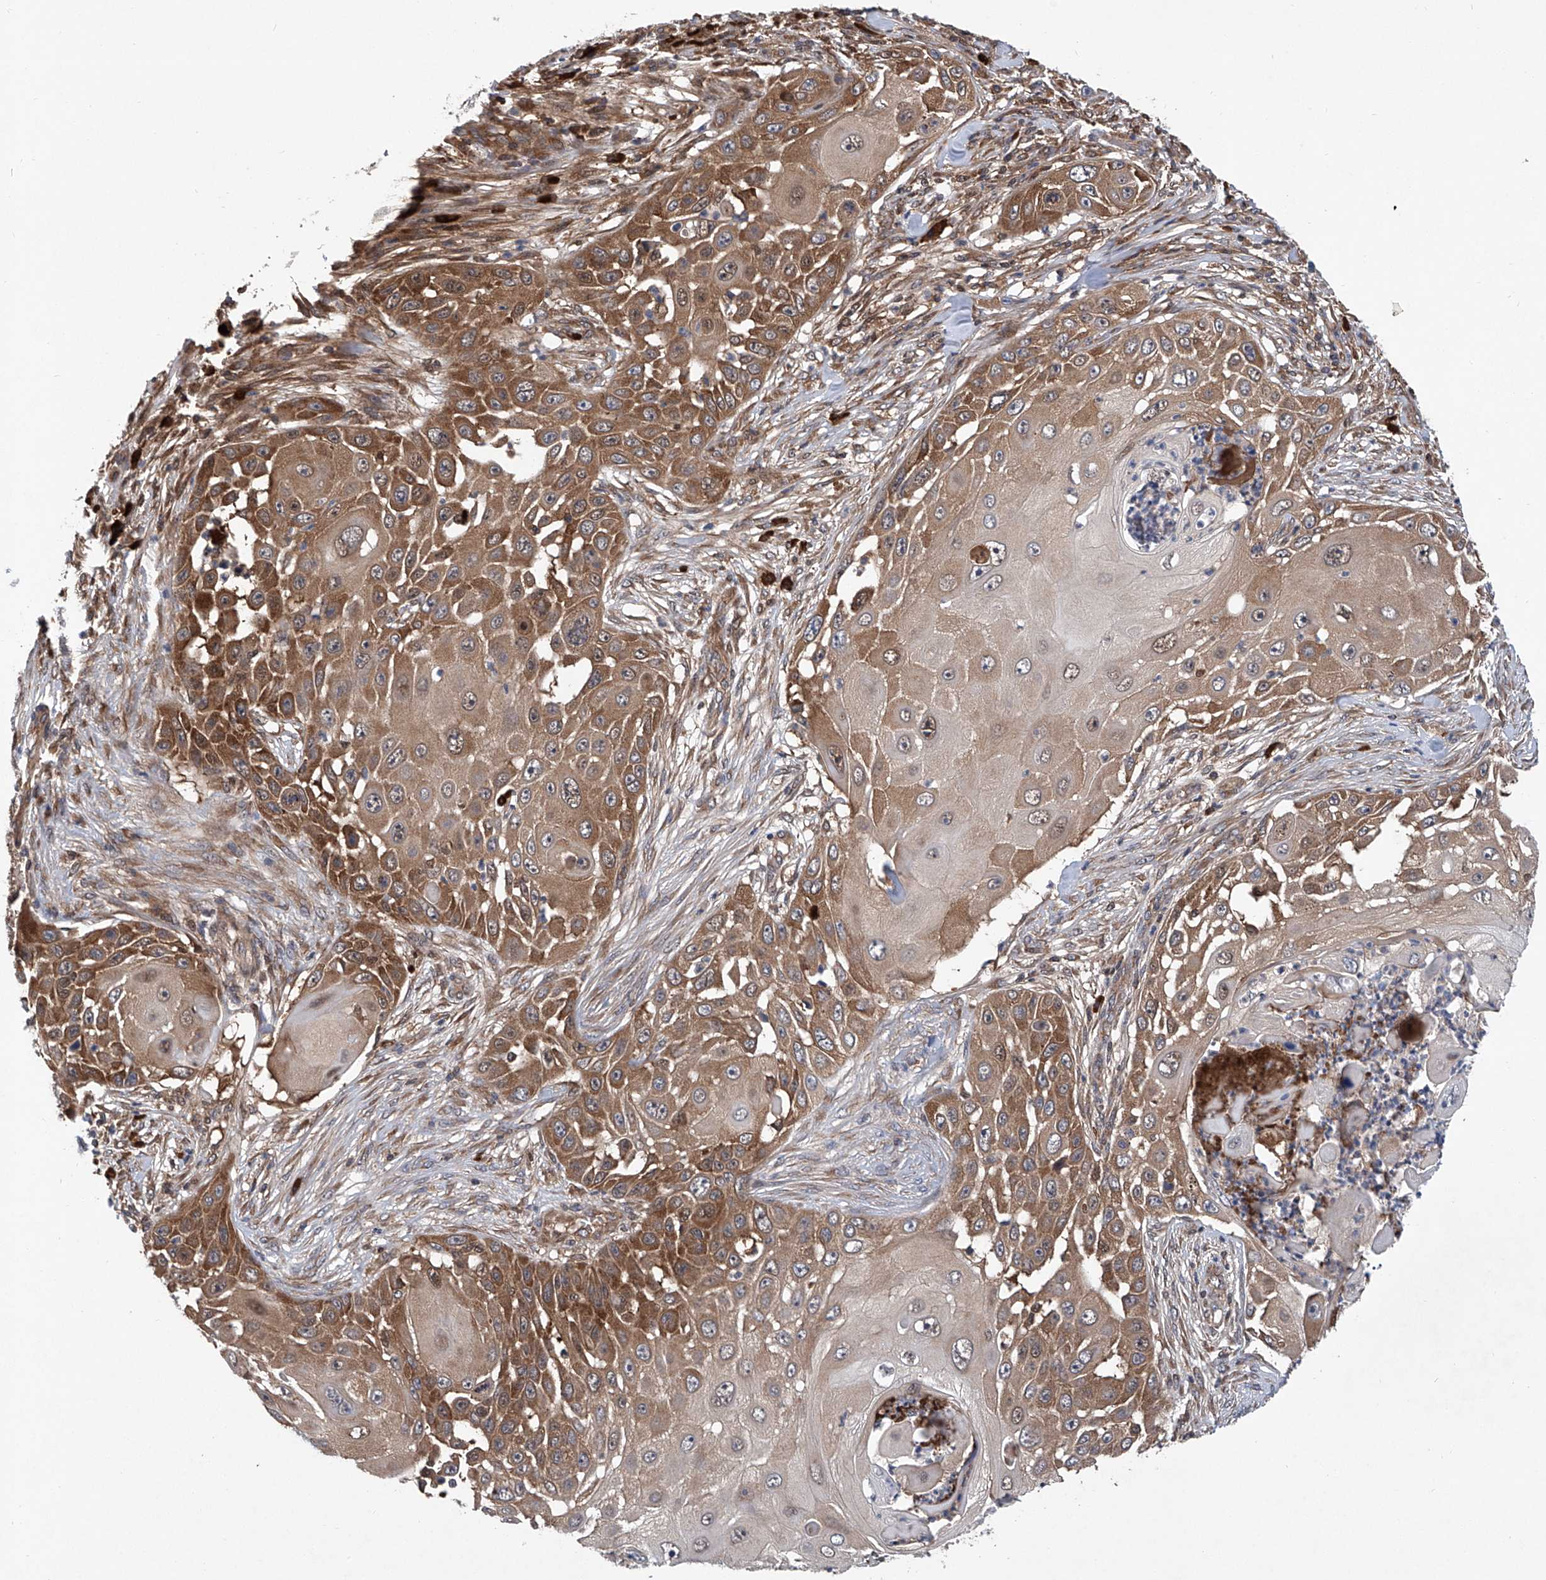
{"staining": {"intensity": "moderate", "quantity": ">75%", "location": "cytoplasmic/membranous"}, "tissue": "skin cancer", "cell_type": "Tumor cells", "image_type": "cancer", "snomed": [{"axis": "morphology", "description": "Squamous cell carcinoma, NOS"}, {"axis": "topography", "description": "Skin"}], "caption": "IHC (DAB) staining of human squamous cell carcinoma (skin) demonstrates moderate cytoplasmic/membranous protein positivity in approximately >75% of tumor cells. The protein is stained brown, and the nuclei are stained in blue (DAB (3,3'-diaminobenzidine) IHC with brightfield microscopy, high magnification).", "gene": "ASCC3", "patient": {"sex": "female", "age": 44}}